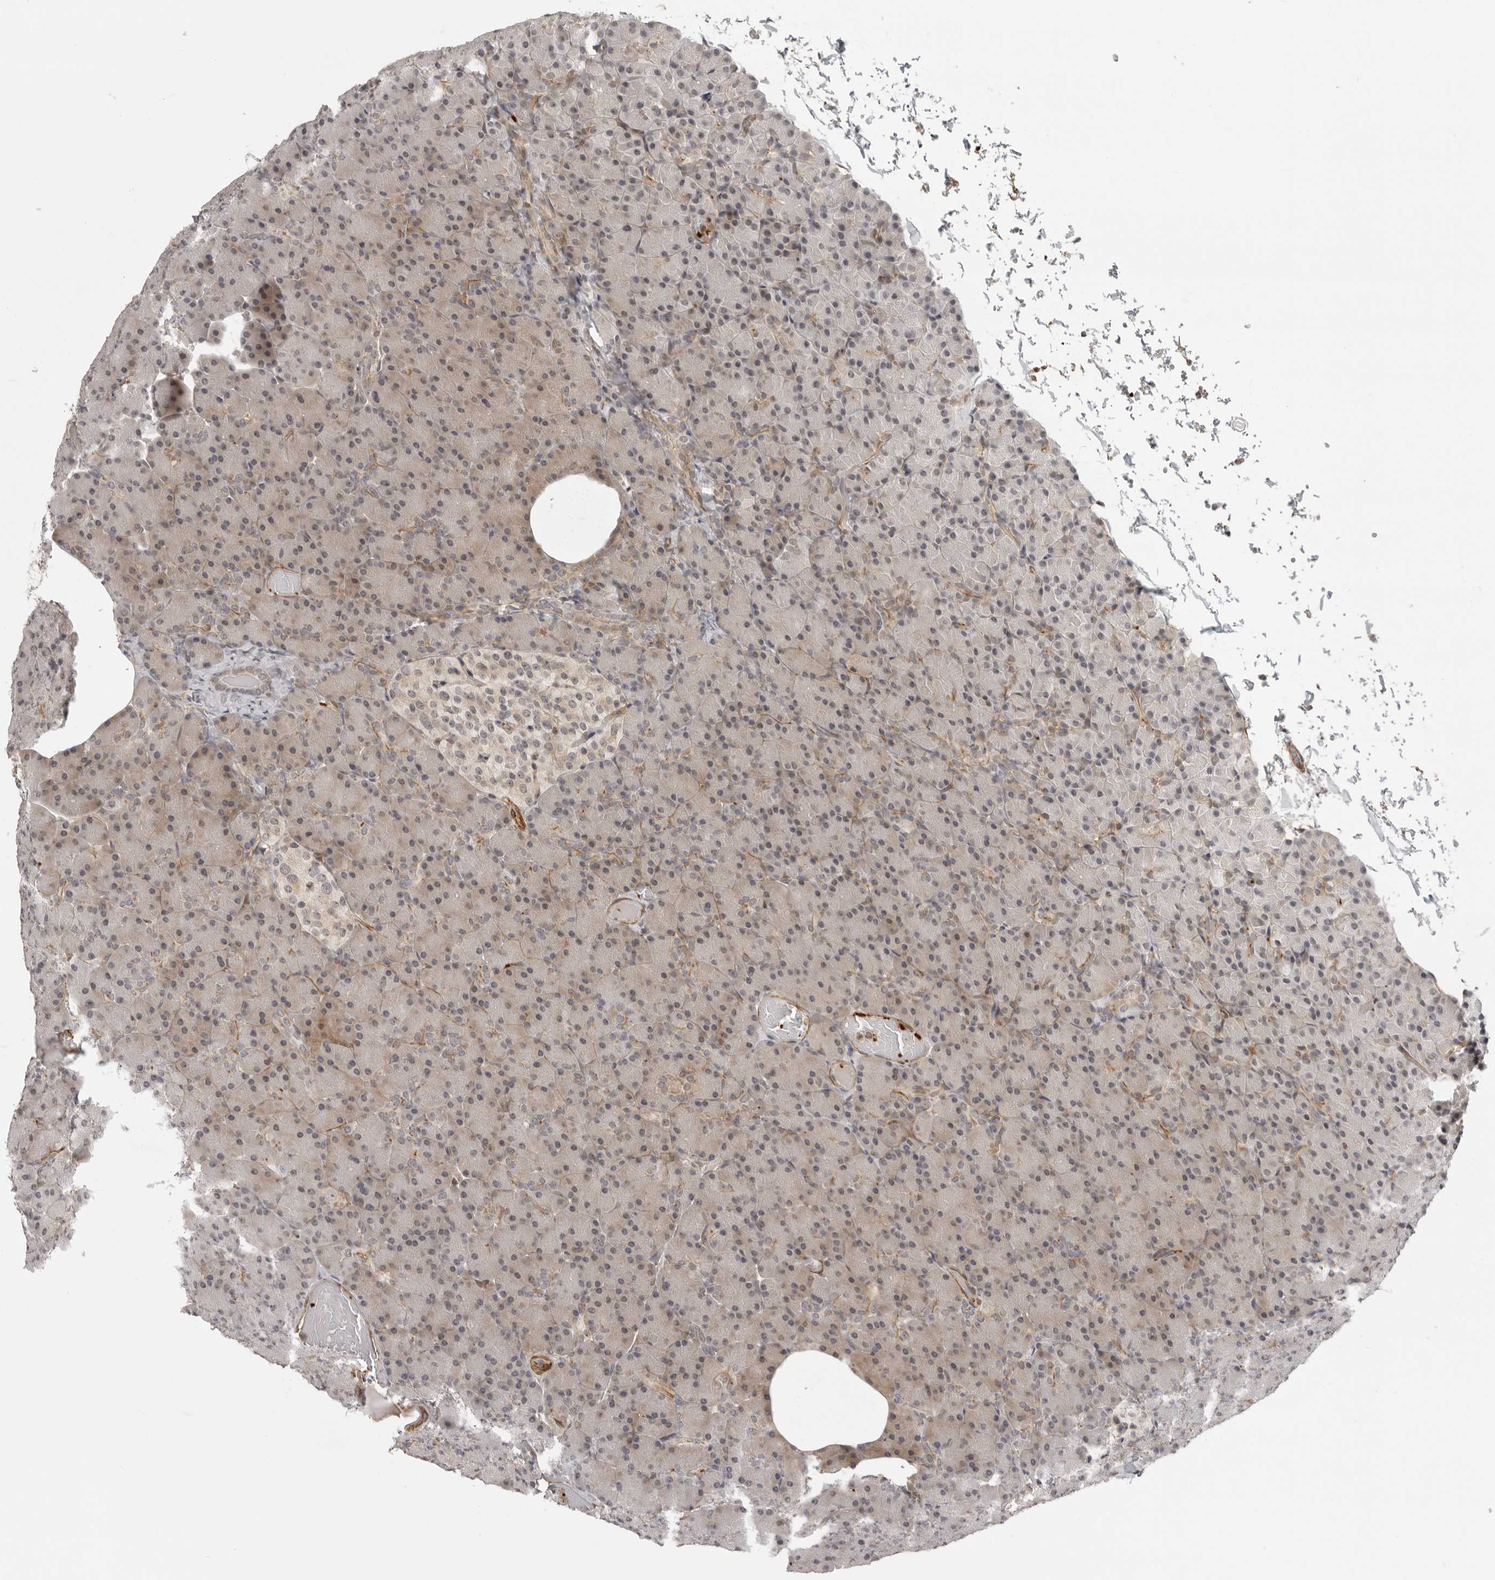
{"staining": {"intensity": "weak", "quantity": "25%-75%", "location": "cytoplasmic/membranous"}, "tissue": "pancreas", "cell_type": "Exocrine glandular cells", "image_type": "normal", "snomed": [{"axis": "morphology", "description": "Normal tissue, NOS"}, {"axis": "topography", "description": "Pancreas"}], "caption": "Immunohistochemistry photomicrograph of unremarkable pancreas stained for a protein (brown), which shows low levels of weak cytoplasmic/membranous expression in approximately 25%-75% of exocrine glandular cells.", "gene": "TUT4", "patient": {"sex": "female", "age": 43}}